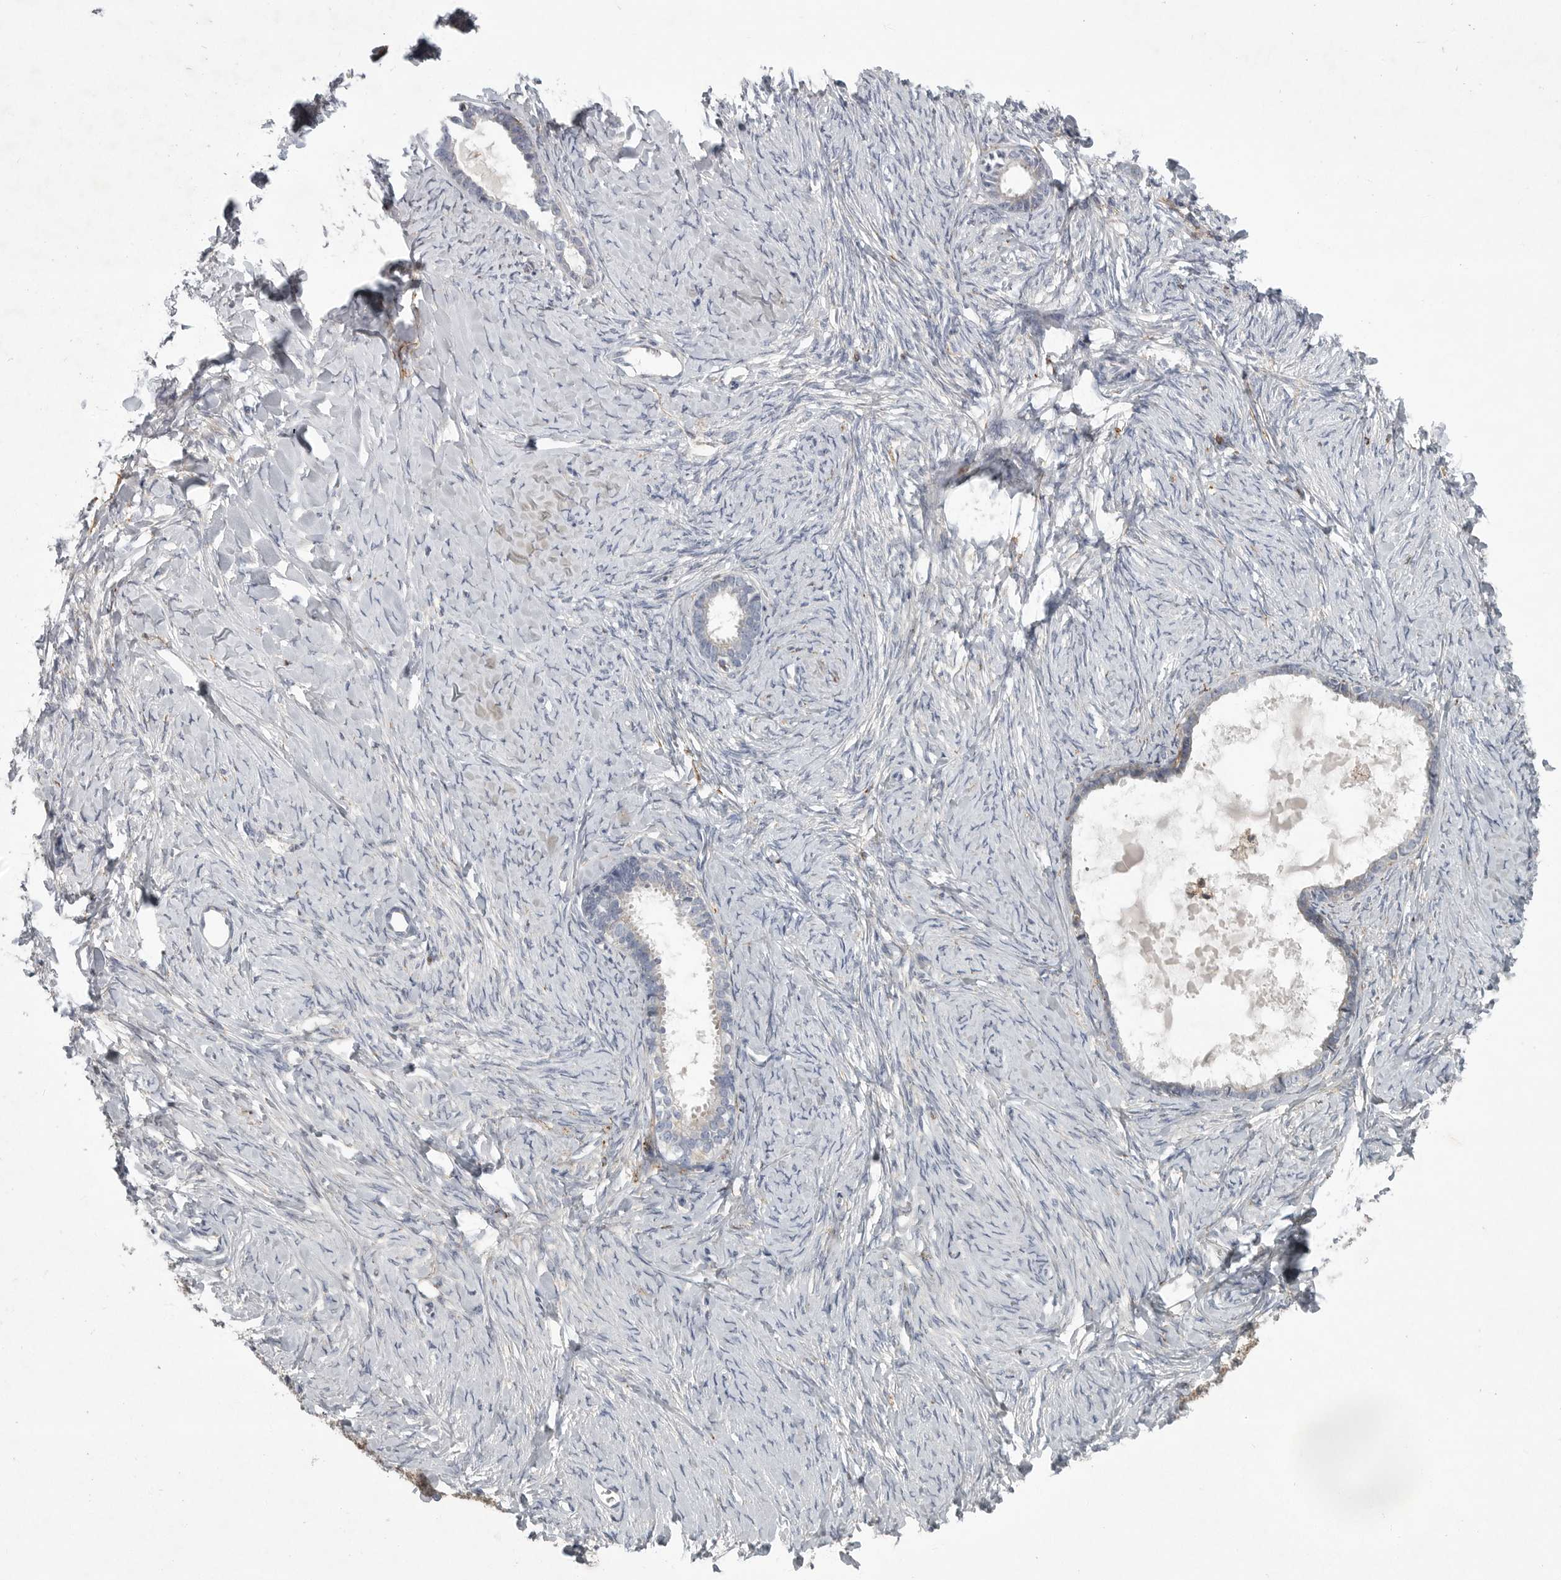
{"staining": {"intensity": "negative", "quantity": "none", "location": "none"}, "tissue": "ovarian cancer", "cell_type": "Tumor cells", "image_type": "cancer", "snomed": [{"axis": "morphology", "description": "Cystadenocarcinoma, serous, NOS"}, {"axis": "topography", "description": "Ovary"}], "caption": "Immunohistochemistry (IHC) image of human ovarian cancer stained for a protein (brown), which shows no positivity in tumor cells.", "gene": "MINPP1", "patient": {"sex": "female", "age": 79}}